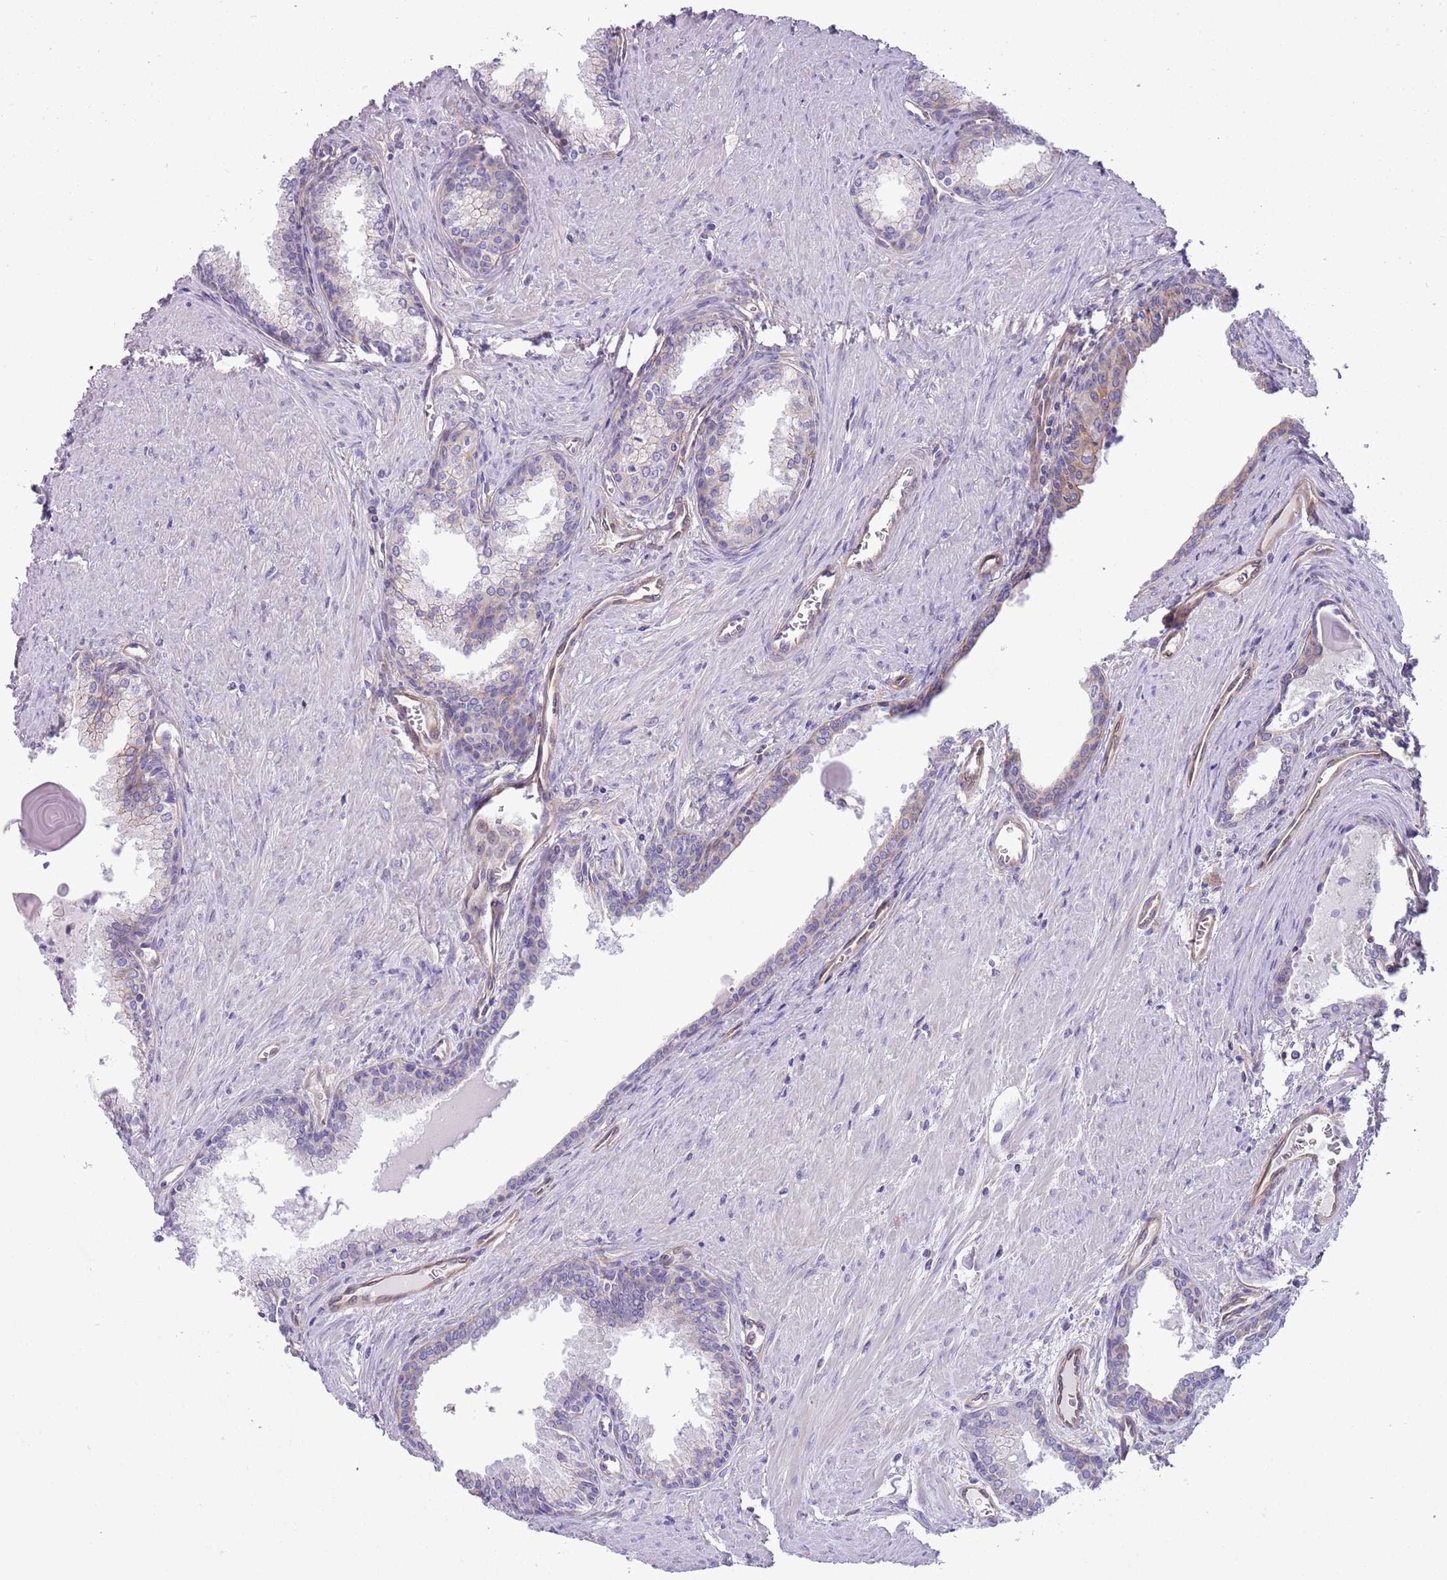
{"staining": {"intensity": "weak", "quantity": "<25%", "location": "cytoplasmic/membranous"}, "tissue": "prostate cancer", "cell_type": "Tumor cells", "image_type": "cancer", "snomed": [{"axis": "morphology", "description": "Adenocarcinoma, High grade"}, {"axis": "topography", "description": "Prostate"}], "caption": "Tumor cells show no significant protein expression in prostate cancer (adenocarcinoma (high-grade)). (Brightfield microscopy of DAB (3,3'-diaminobenzidine) immunohistochemistry at high magnification).", "gene": "RBP3", "patient": {"sex": "male", "age": 68}}